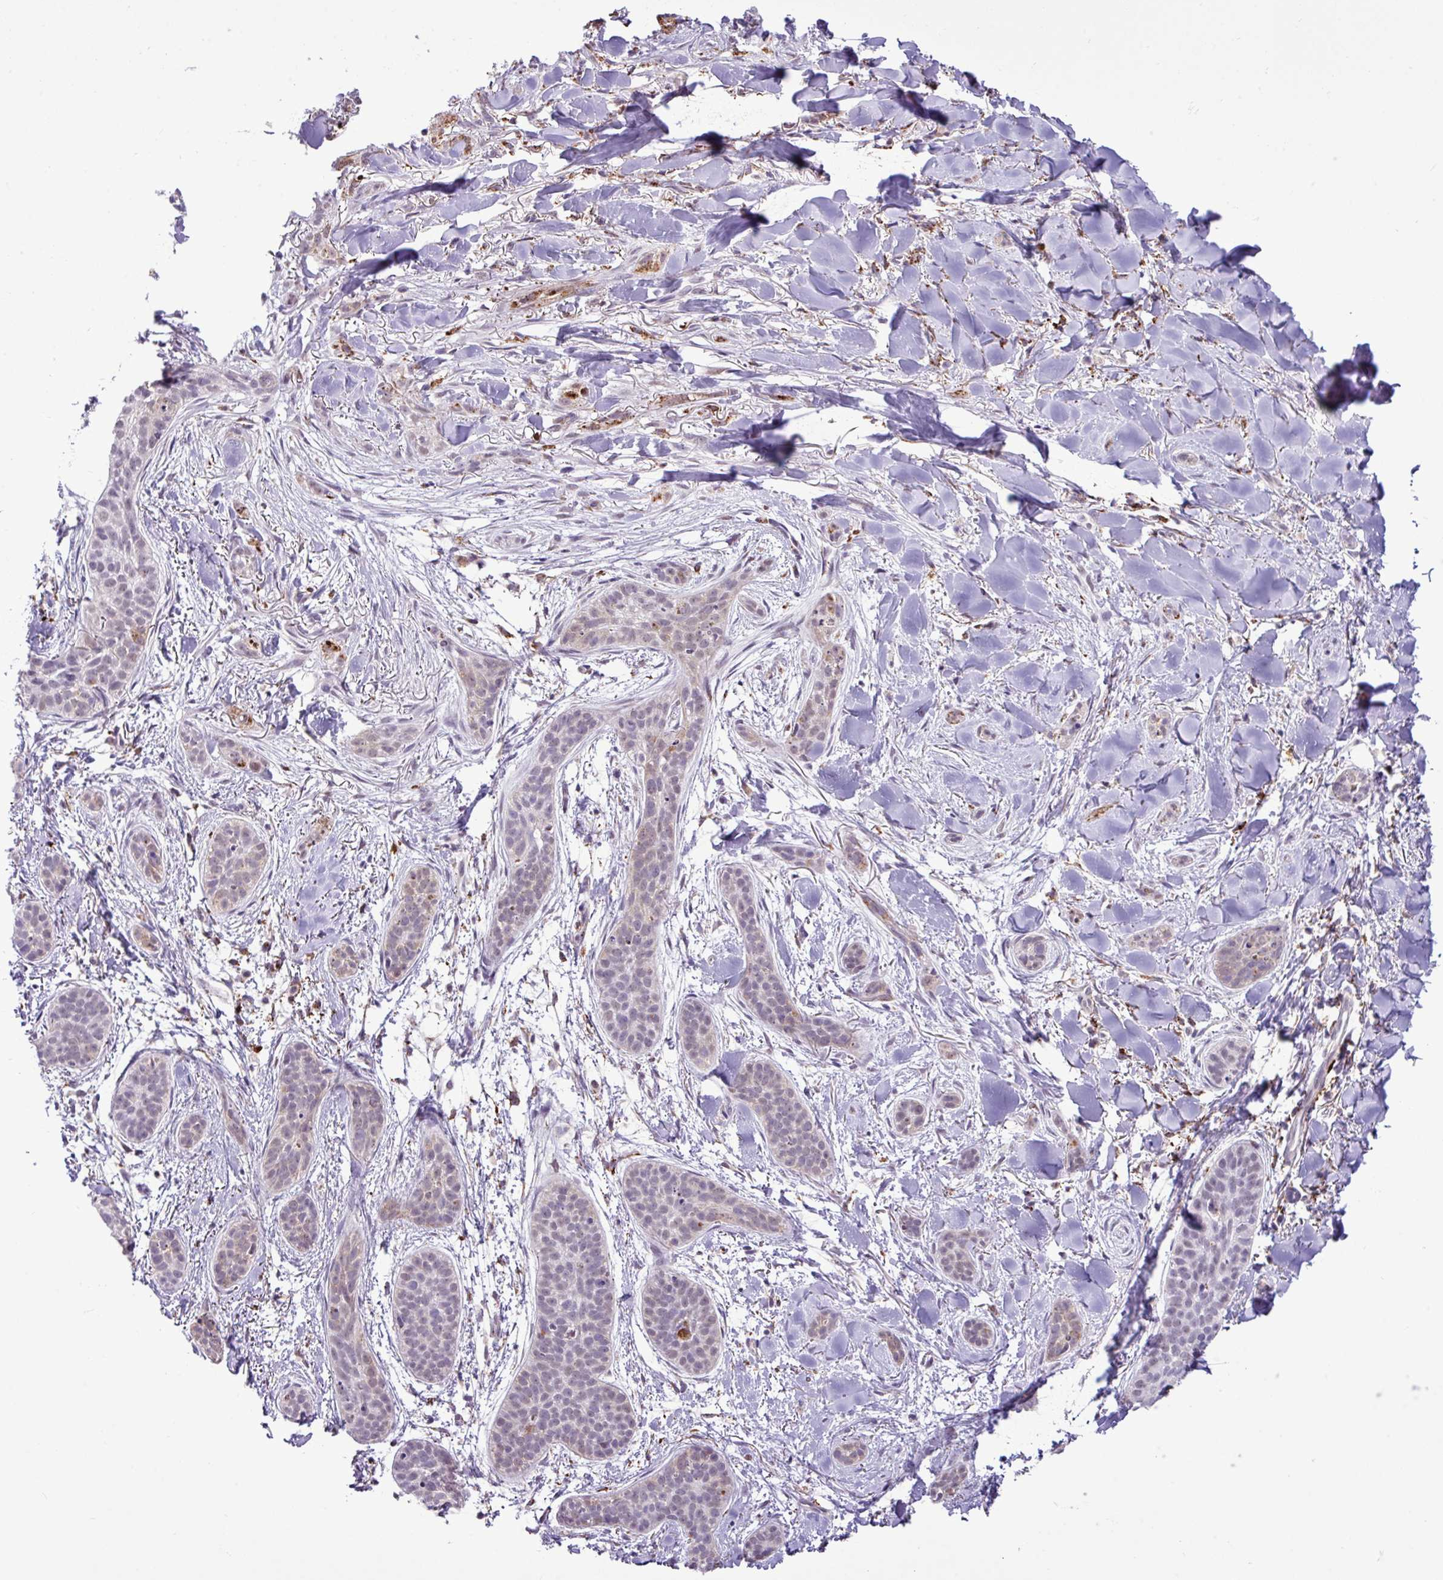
{"staining": {"intensity": "weak", "quantity": "<25%", "location": "cytoplasmic/membranous"}, "tissue": "skin cancer", "cell_type": "Tumor cells", "image_type": "cancer", "snomed": [{"axis": "morphology", "description": "Basal cell carcinoma"}, {"axis": "topography", "description": "Skin"}], "caption": "Immunohistochemical staining of human basal cell carcinoma (skin) reveals no significant expression in tumor cells.", "gene": "SGPP1", "patient": {"sex": "male", "age": 52}}